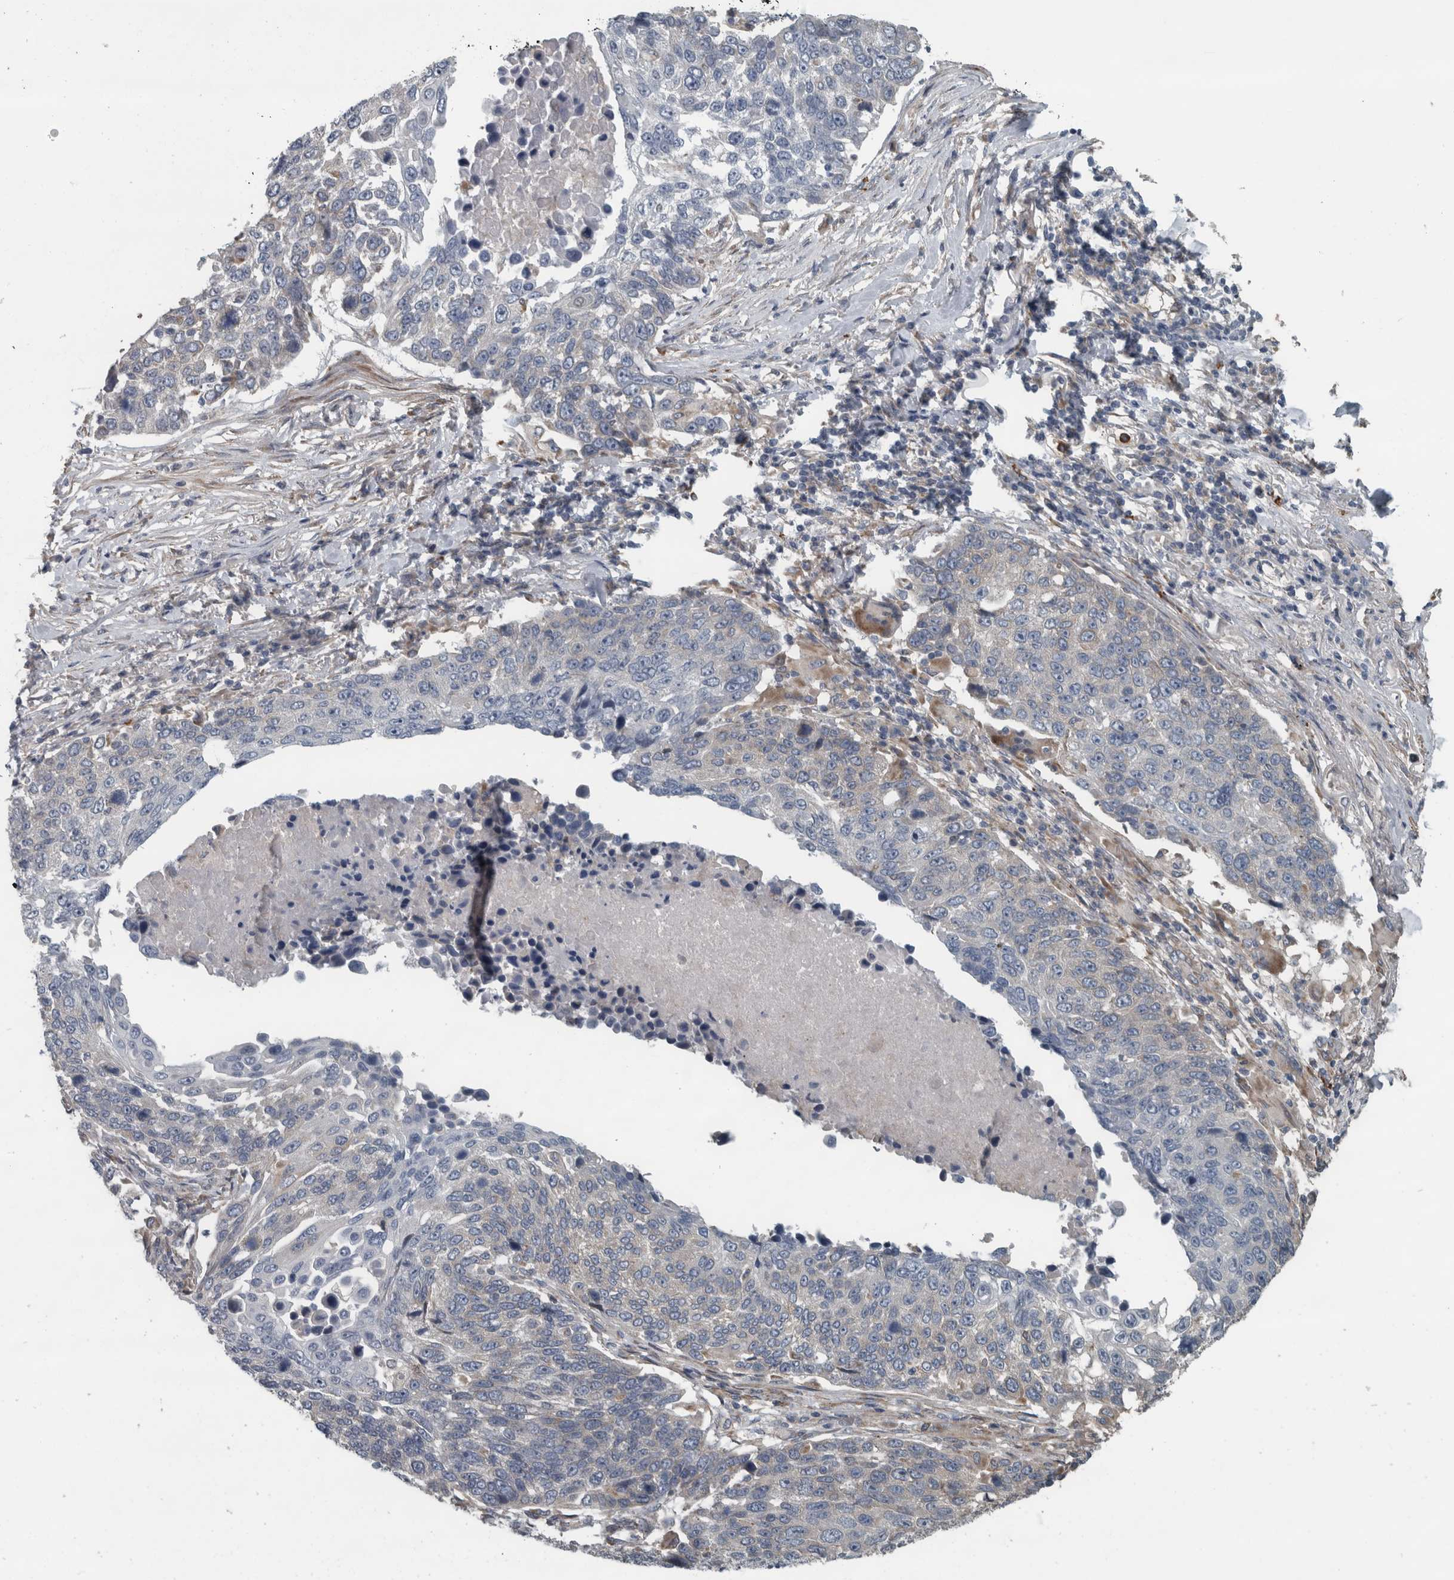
{"staining": {"intensity": "negative", "quantity": "none", "location": "none"}, "tissue": "lung cancer", "cell_type": "Tumor cells", "image_type": "cancer", "snomed": [{"axis": "morphology", "description": "Squamous cell carcinoma, NOS"}, {"axis": "topography", "description": "Lung"}], "caption": "There is no significant staining in tumor cells of lung cancer. (IHC, brightfield microscopy, high magnification).", "gene": "EXOC8", "patient": {"sex": "male", "age": 66}}